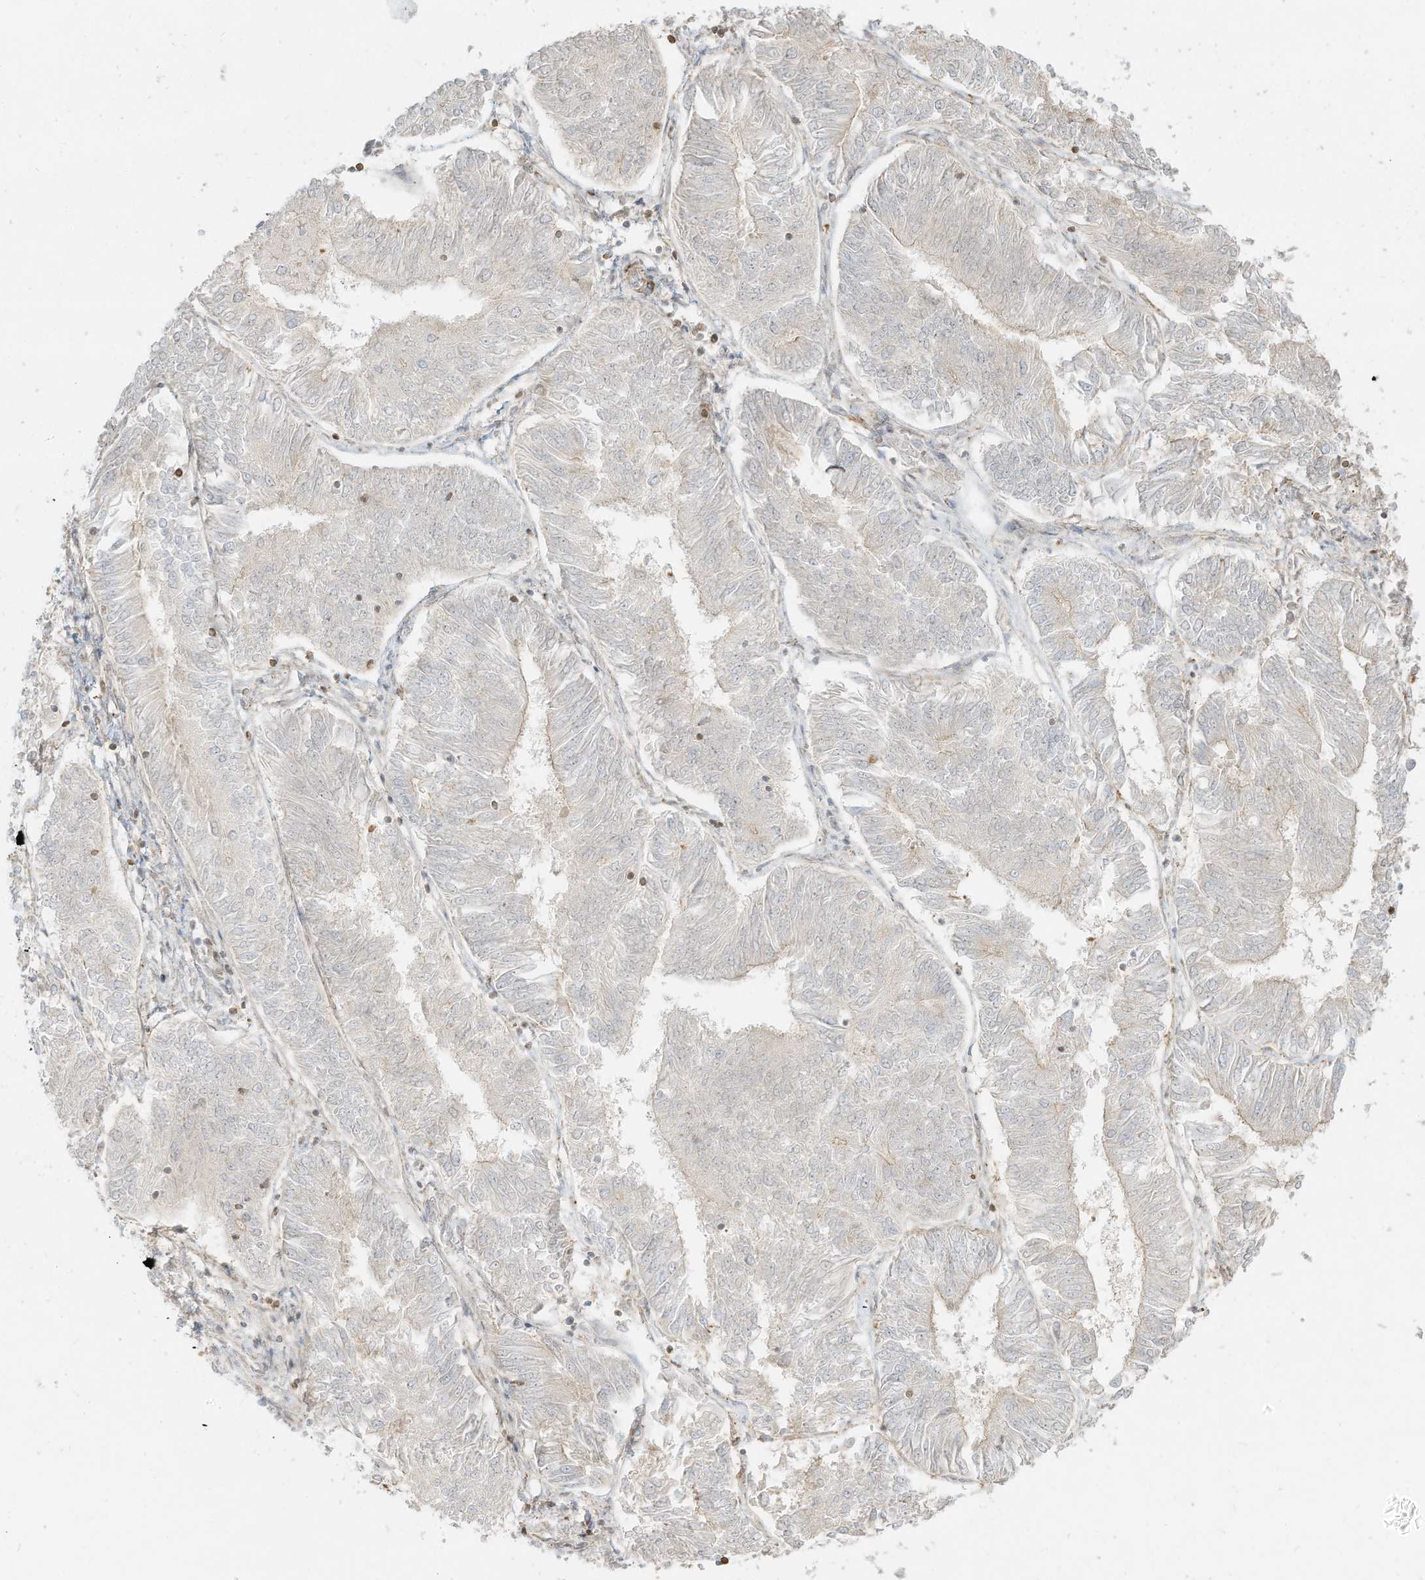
{"staining": {"intensity": "negative", "quantity": "none", "location": "none"}, "tissue": "endometrial cancer", "cell_type": "Tumor cells", "image_type": "cancer", "snomed": [{"axis": "morphology", "description": "Adenocarcinoma, NOS"}, {"axis": "topography", "description": "Endometrium"}], "caption": "The histopathology image shows no significant expression in tumor cells of adenocarcinoma (endometrial).", "gene": "OFD1", "patient": {"sex": "female", "age": 58}}